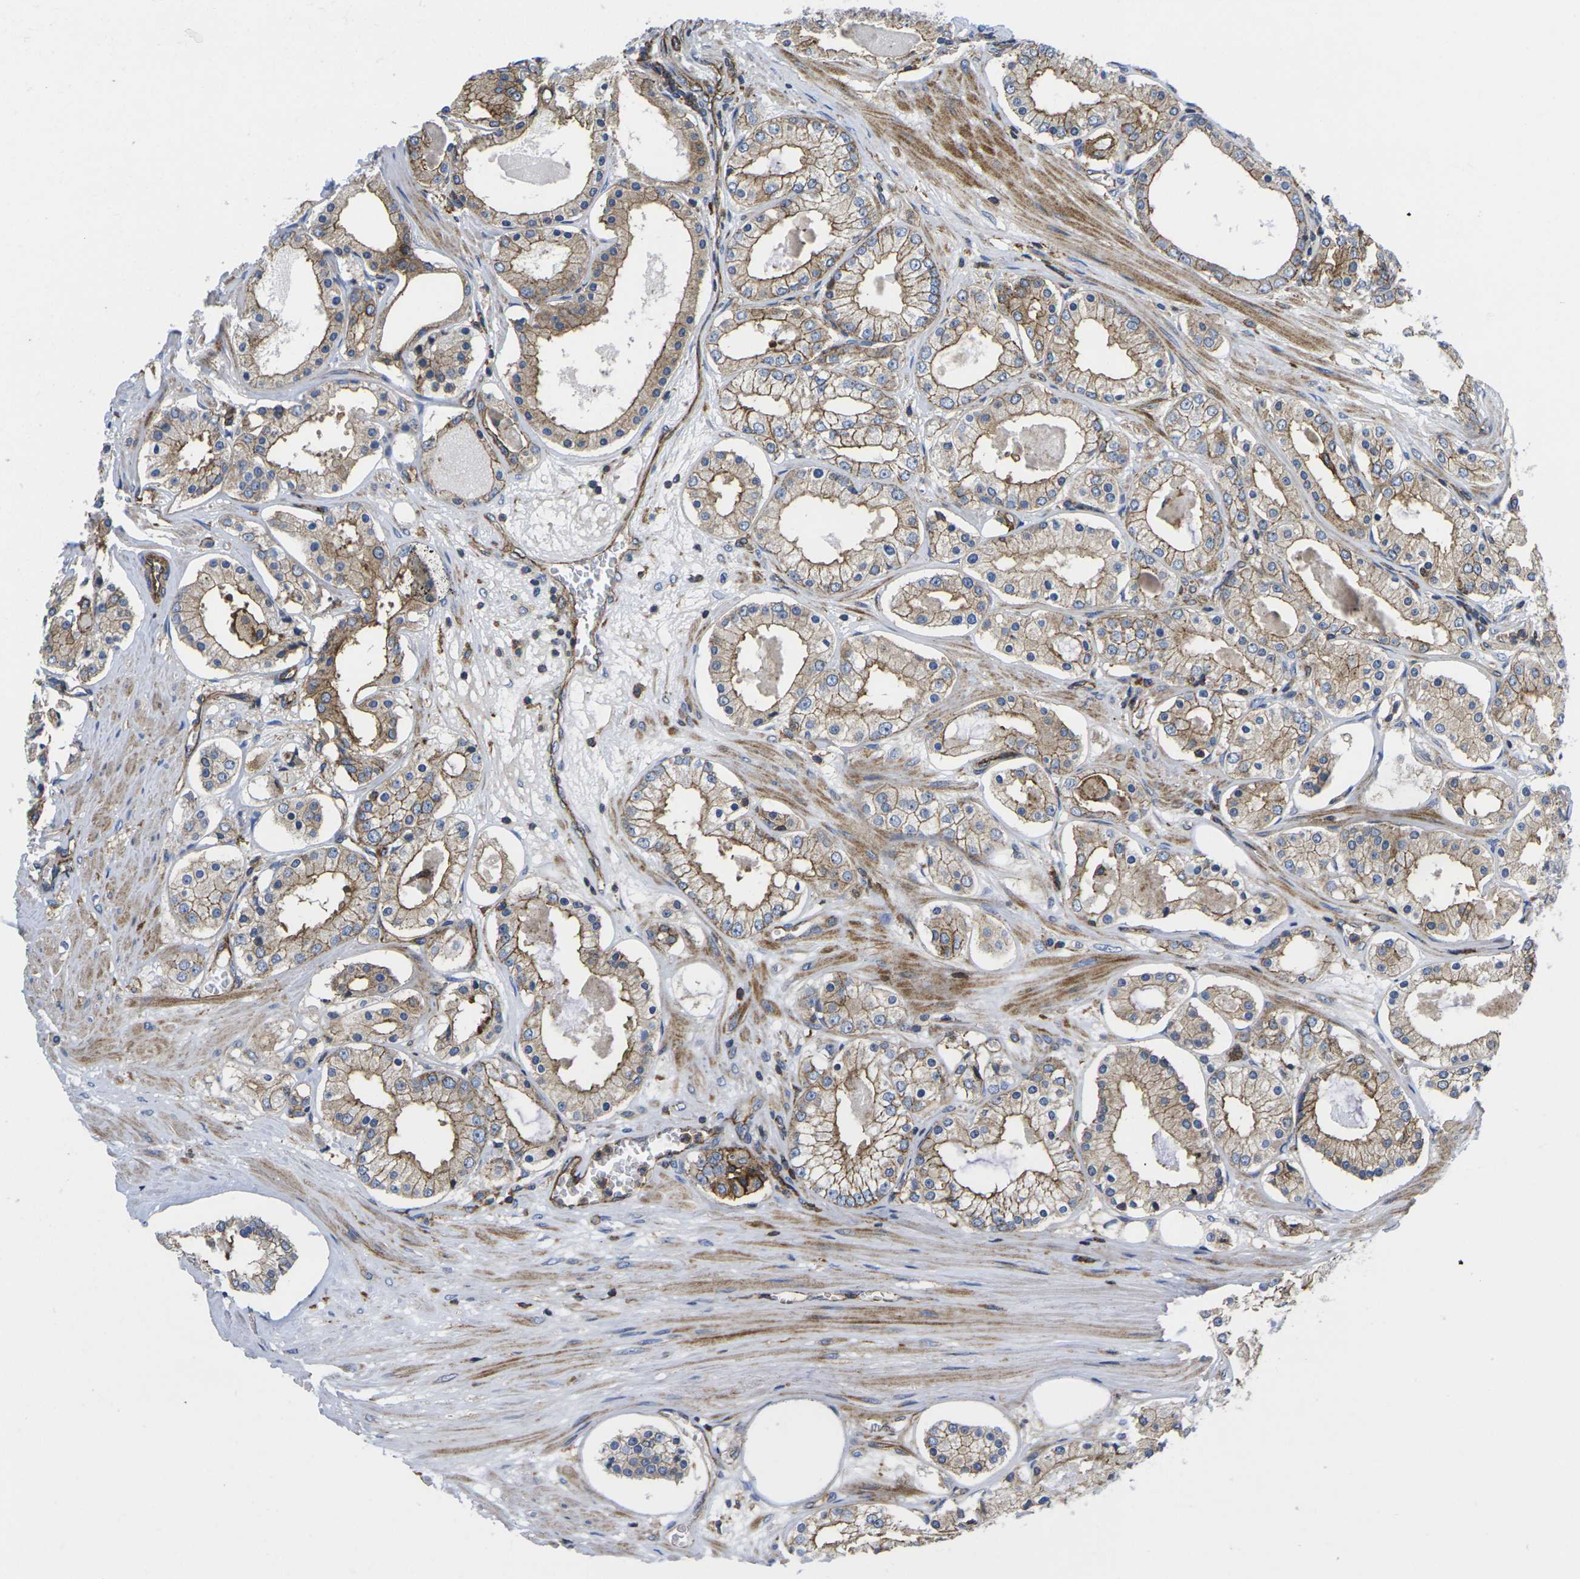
{"staining": {"intensity": "moderate", "quantity": ">75%", "location": "cytoplasmic/membranous"}, "tissue": "prostate cancer", "cell_type": "Tumor cells", "image_type": "cancer", "snomed": [{"axis": "morphology", "description": "Adenocarcinoma, High grade"}, {"axis": "topography", "description": "Prostate"}], "caption": "Prostate cancer (high-grade adenocarcinoma) stained with DAB immunohistochemistry (IHC) reveals medium levels of moderate cytoplasmic/membranous staining in about >75% of tumor cells.", "gene": "IQGAP1", "patient": {"sex": "male", "age": 66}}